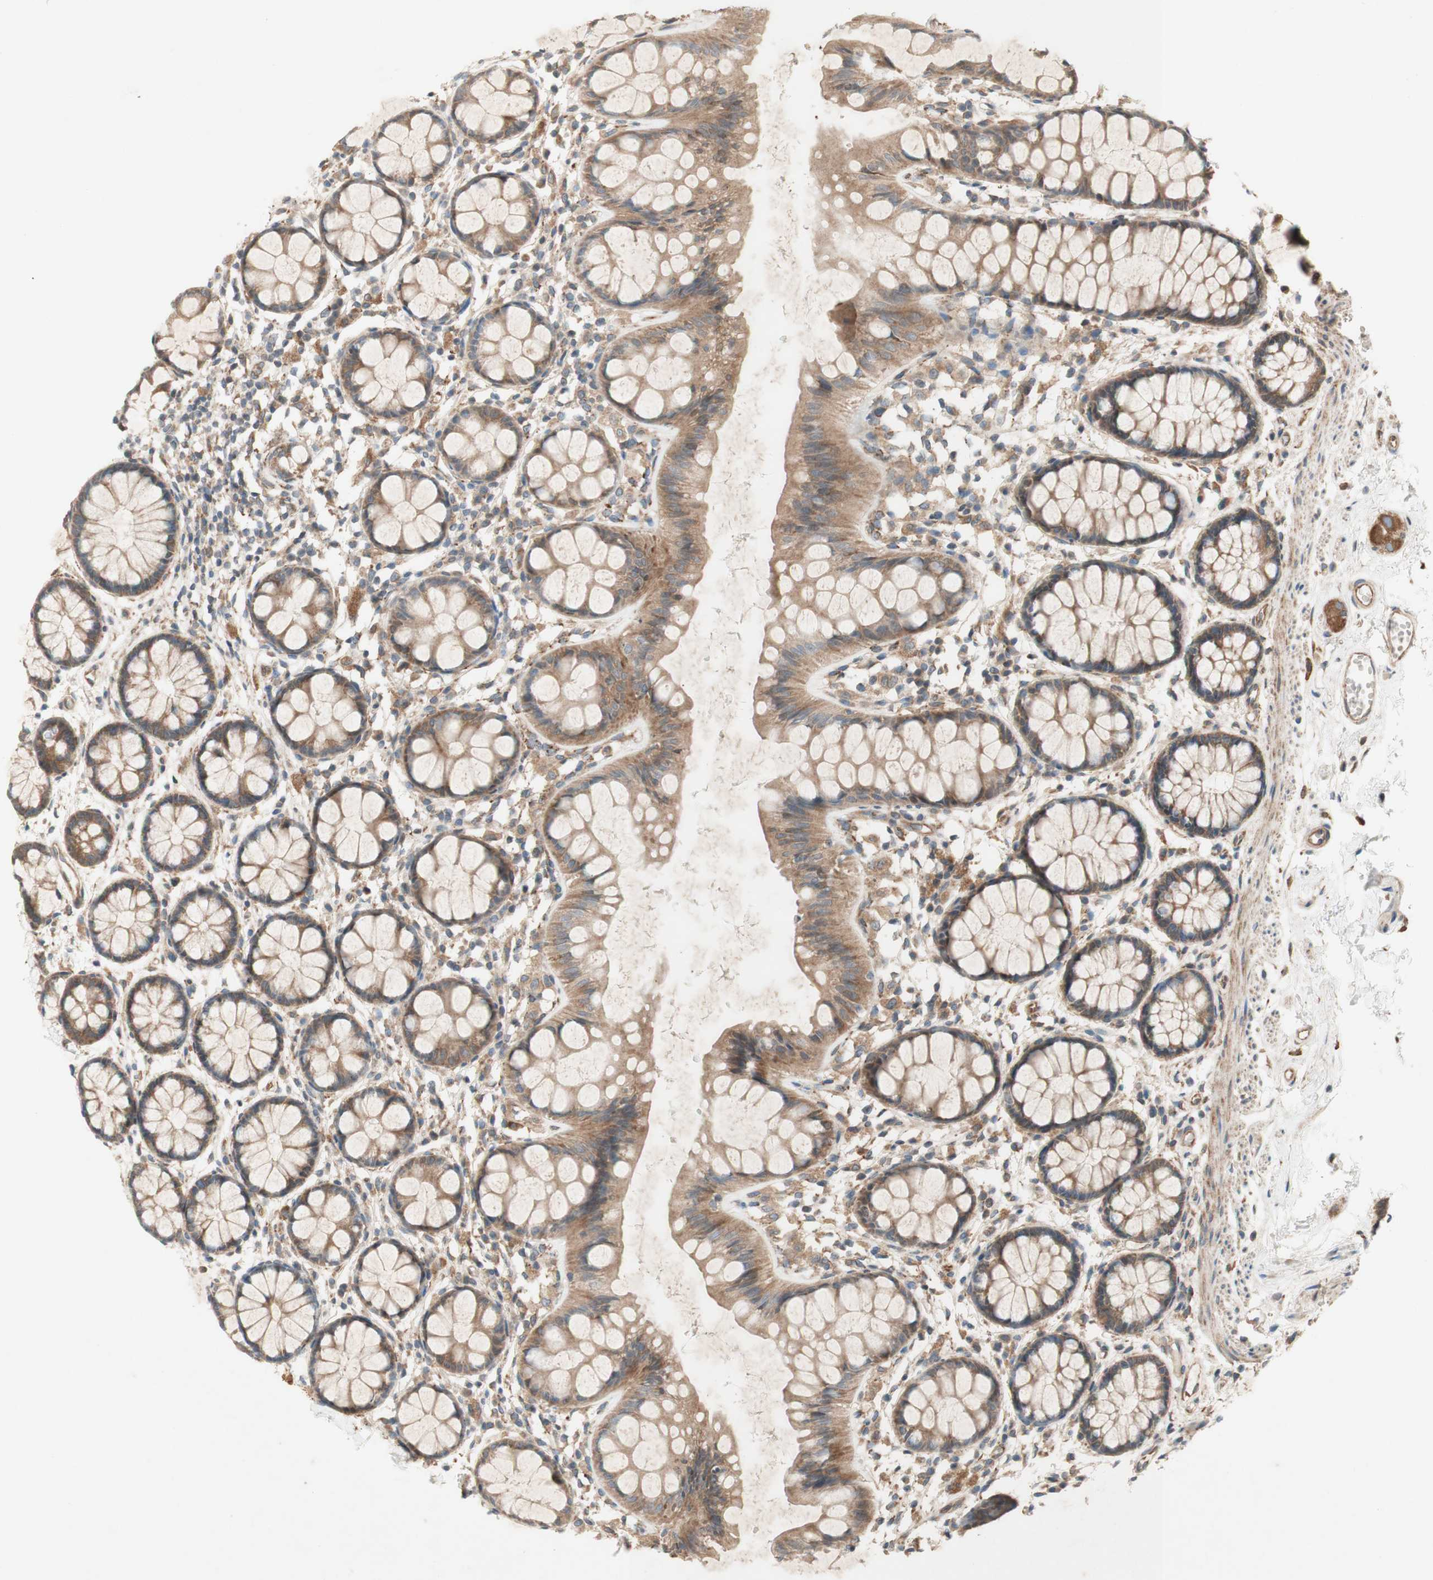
{"staining": {"intensity": "moderate", "quantity": ">75%", "location": "cytoplasmic/membranous"}, "tissue": "rectum", "cell_type": "Glandular cells", "image_type": "normal", "snomed": [{"axis": "morphology", "description": "Normal tissue, NOS"}, {"axis": "topography", "description": "Rectum"}], "caption": "Approximately >75% of glandular cells in benign rectum display moderate cytoplasmic/membranous protein expression as visualized by brown immunohistochemical staining.", "gene": "SOCS2", "patient": {"sex": "female", "age": 66}}